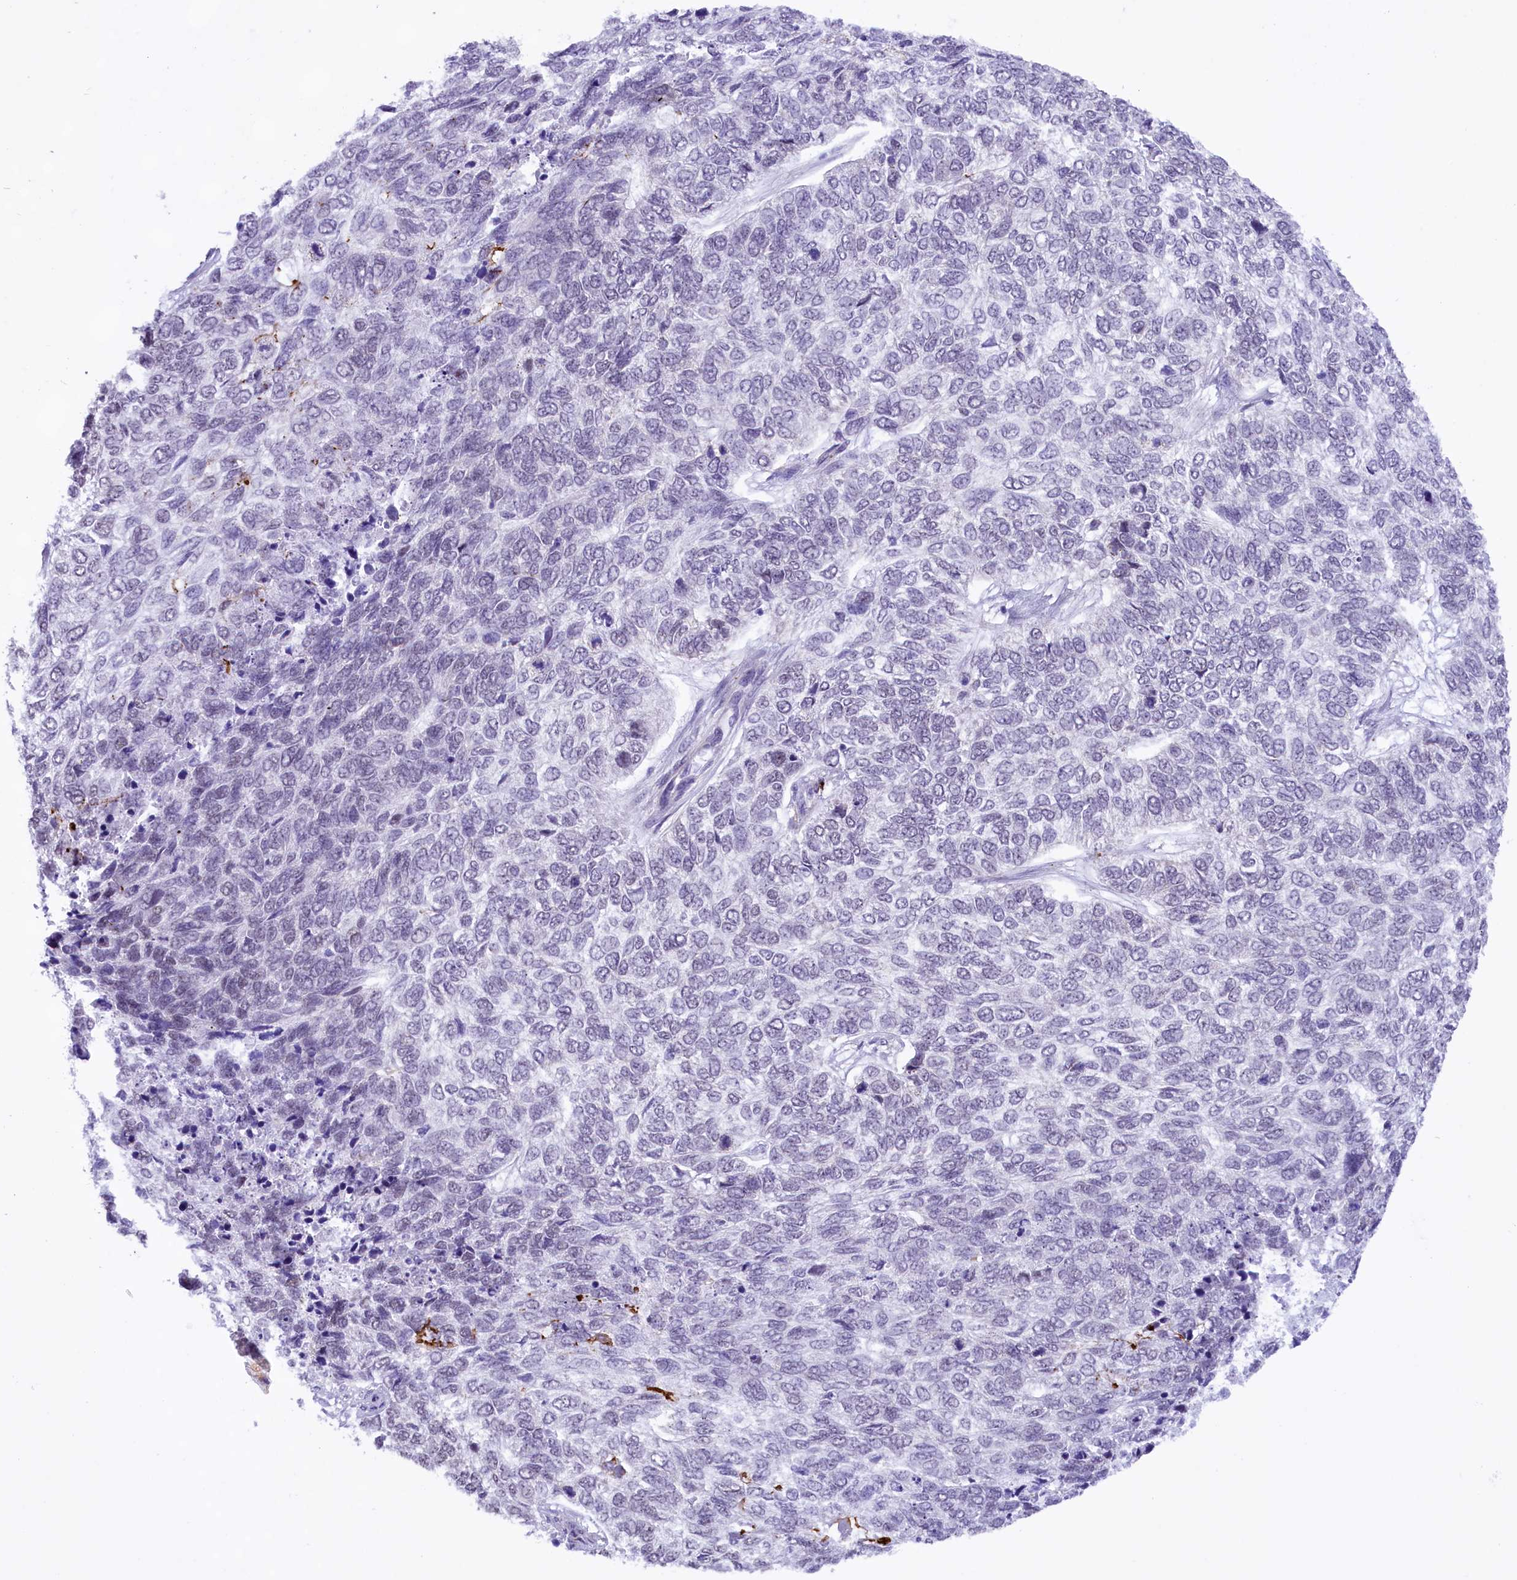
{"staining": {"intensity": "negative", "quantity": "none", "location": "none"}, "tissue": "skin cancer", "cell_type": "Tumor cells", "image_type": "cancer", "snomed": [{"axis": "morphology", "description": "Basal cell carcinoma"}, {"axis": "topography", "description": "Skin"}], "caption": "Basal cell carcinoma (skin) was stained to show a protein in brown. There is no significant staining in tumor cells.", "gene": "RPS6KB1", "patient": {"sex": "female", "age": 65}}